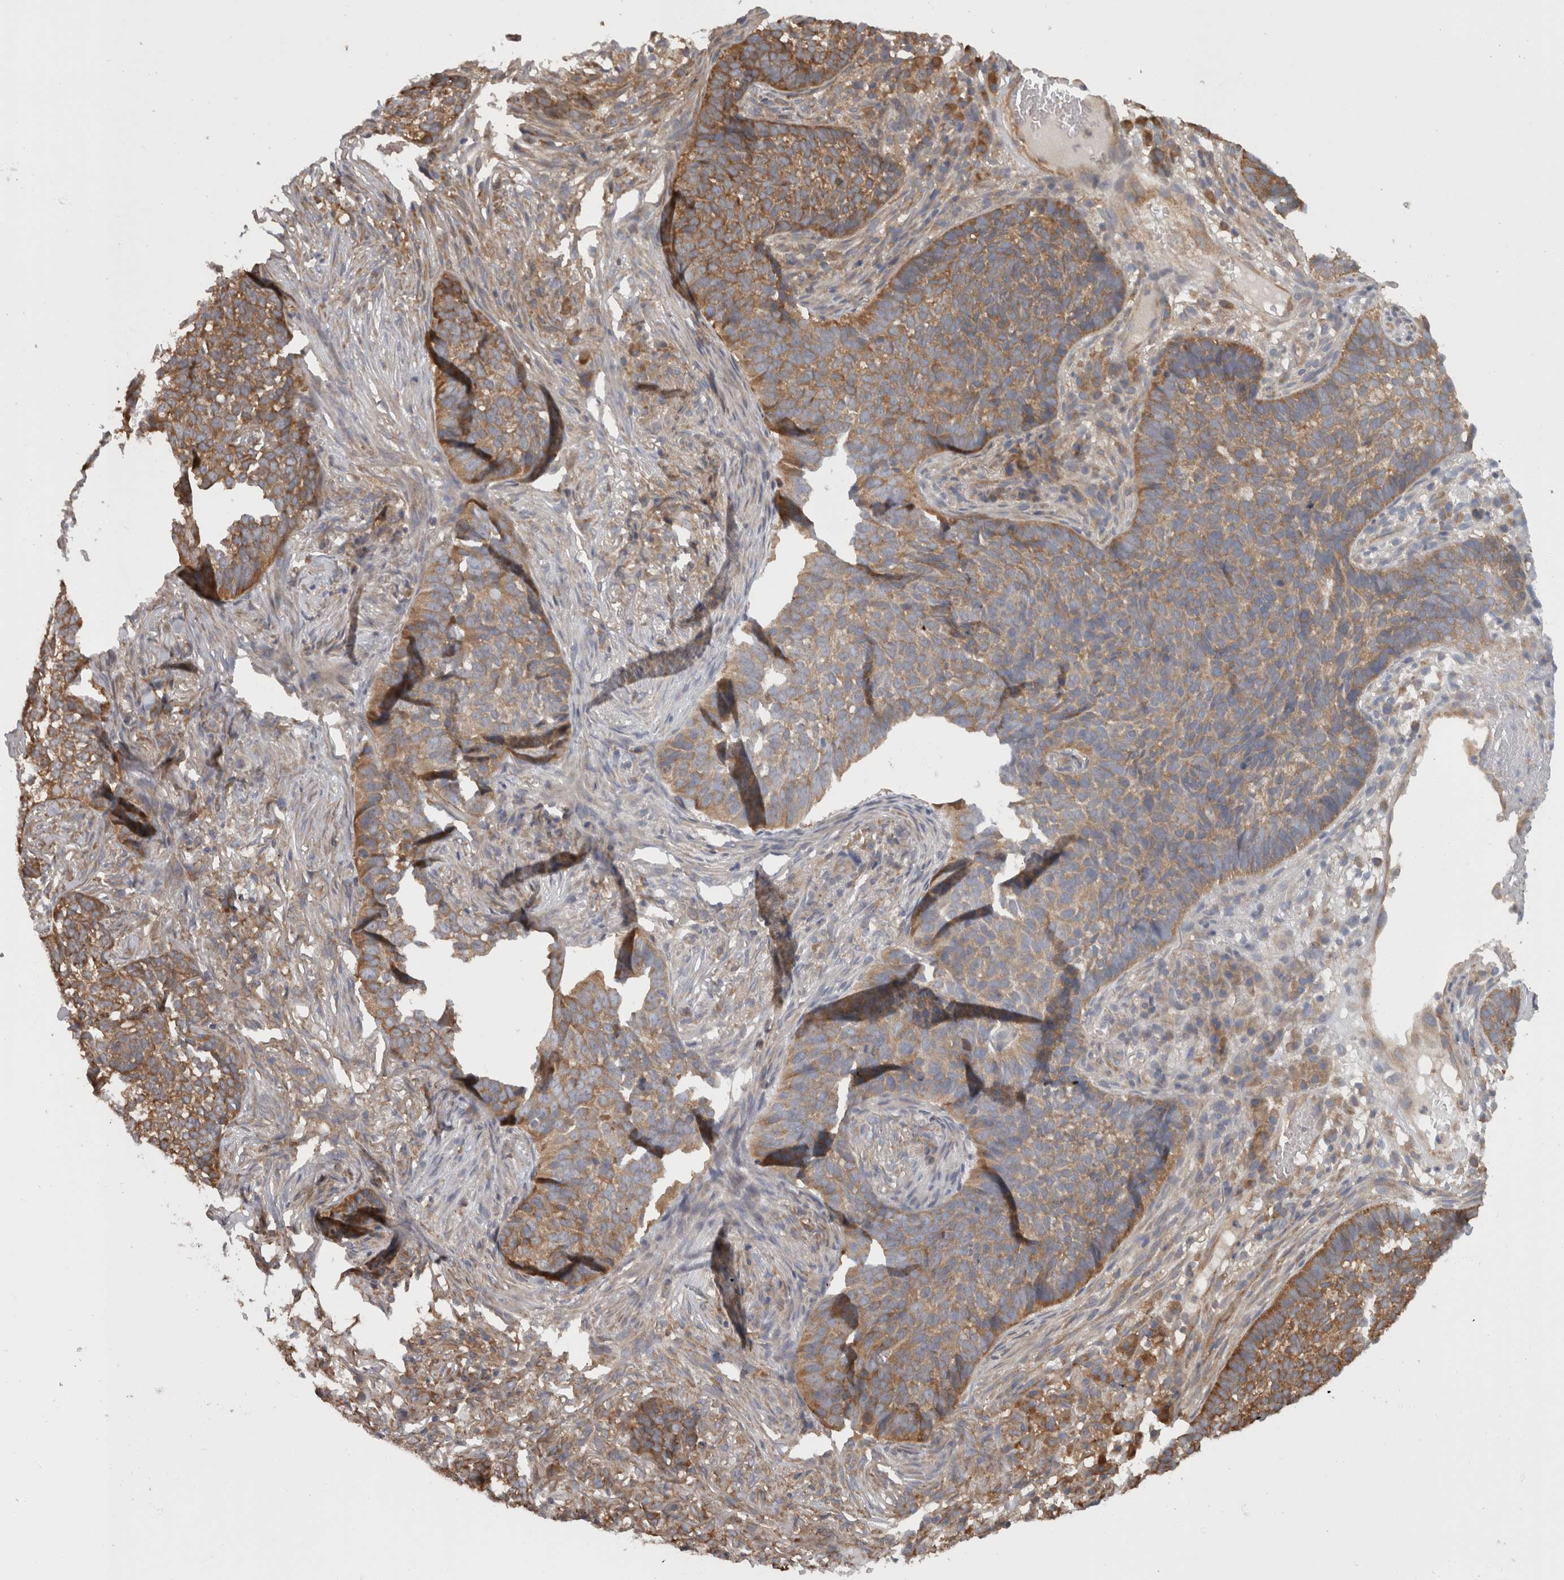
{"staining": {"intensity": "moderate", "quantity": ">75%", "location": "cytoplasmic/membranous"}, "tissue": "skin cancer", "cell_type": "Tumor cells", "image_type": "cancer", "snomed": [{"axis": "morphology", "description": "Basal cell carcinoma"}, {"axis": "topography", "description": "Skin"}], "caption": "Immunohistochemical staining of human skin cancer (basal cell carcinoma) displays moderate cytoplasmic/membranous protein positivity in about >75% of tumor cells.", "gene": "SMCR8", "patient": {"sex": "male", "age": 85}}